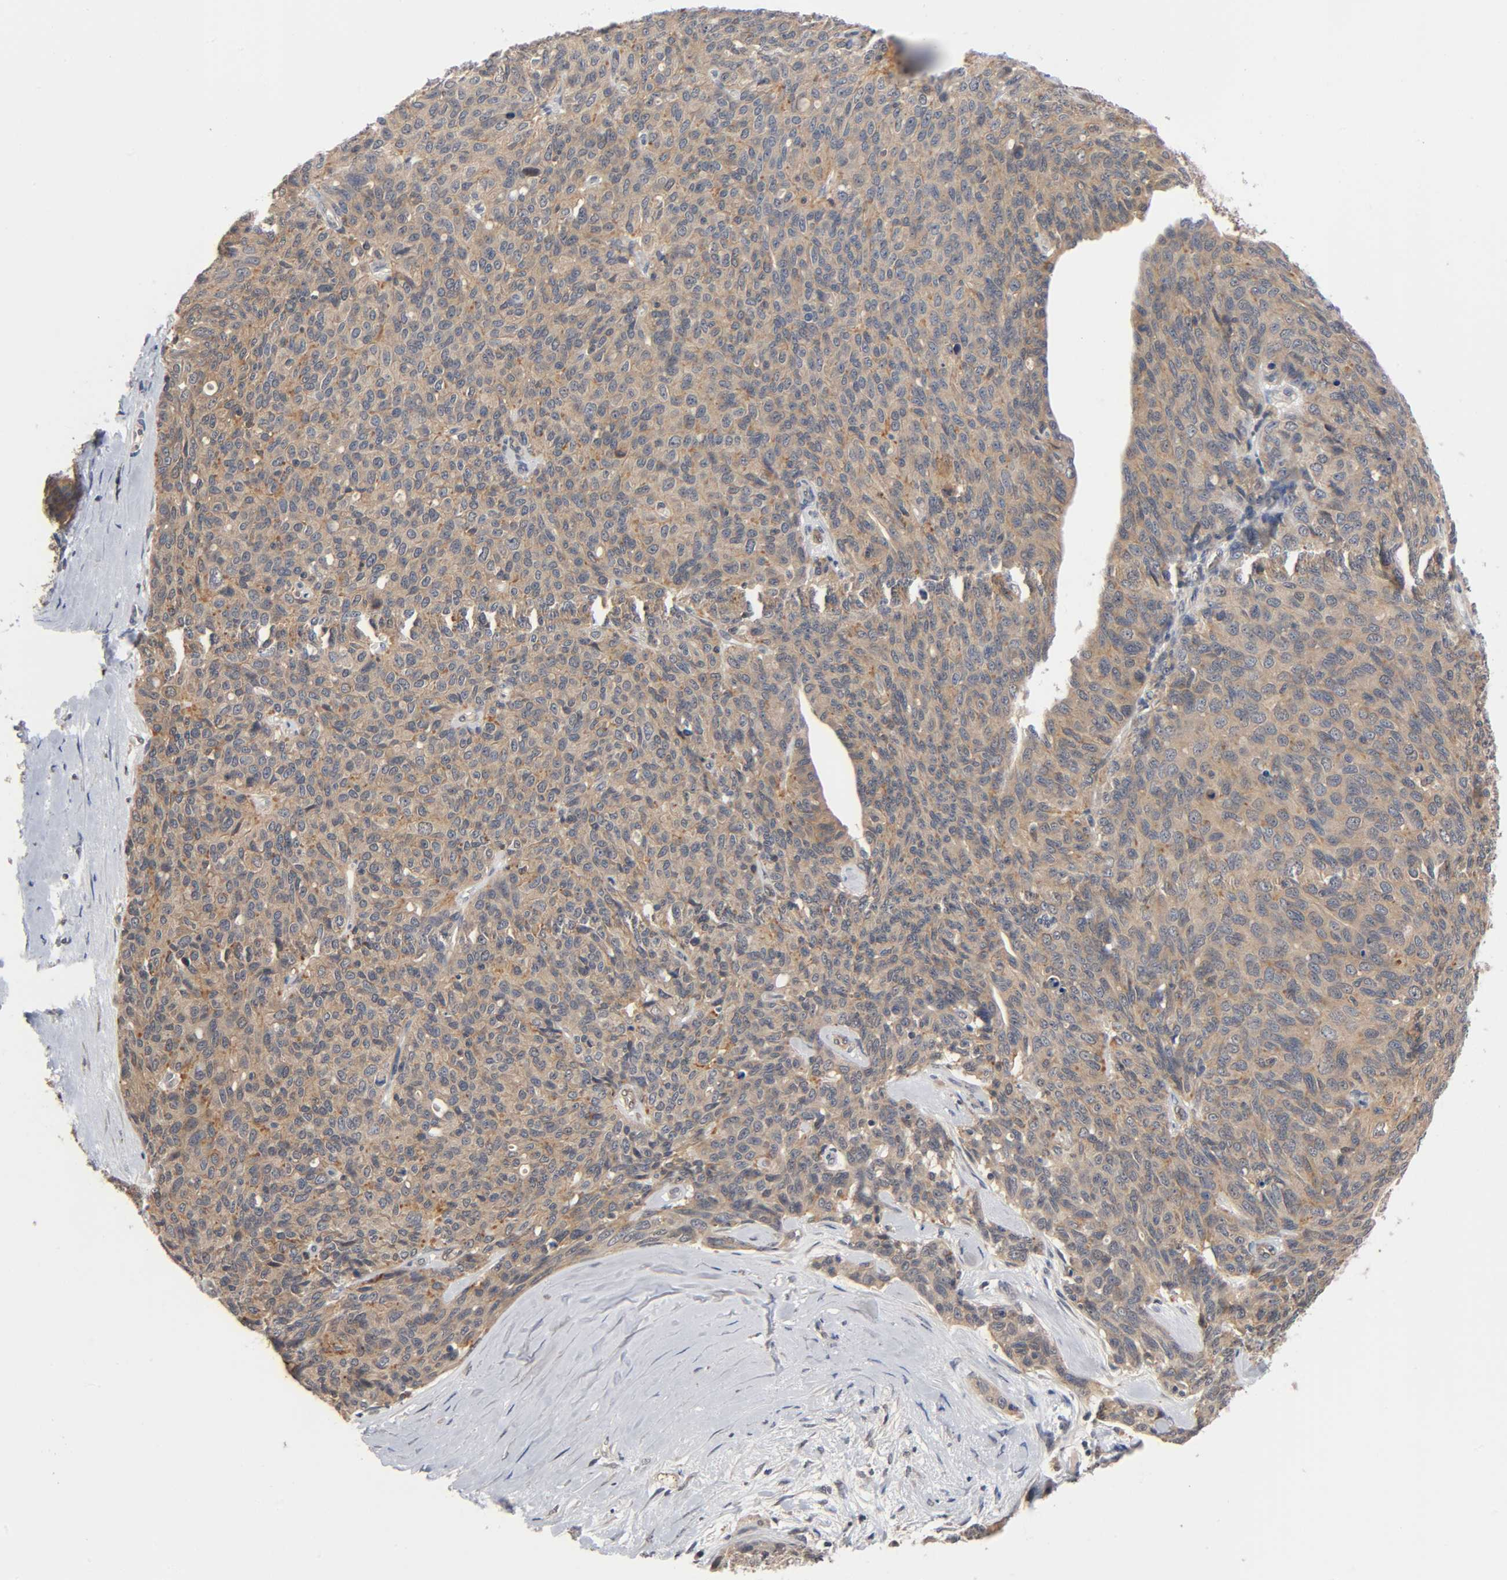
{"staining": {"intensity": "moderate", "quantity": ">75%", "location": "cytoplasmic/membranous"}, "tissue": "ovarian cancer", "cell_type": "Tumor cells", "image_type": "cancer", "snomed": [{"axis": "morphology", "description": "Carcinoma, endometroid"}, {"axis": "topography", "description": "Ovary"}], "caption": "Immunohistochemistry (IHC) (DAB (3,3'-diaminobenzidine)) staining of ovarian endometroid carcinoma shows moderate cytoplasmic/membranous protein staining in about >75% of tumor cells.", "gene": "PRKAB1", "patient": {"sex": "female", "age": 60}}